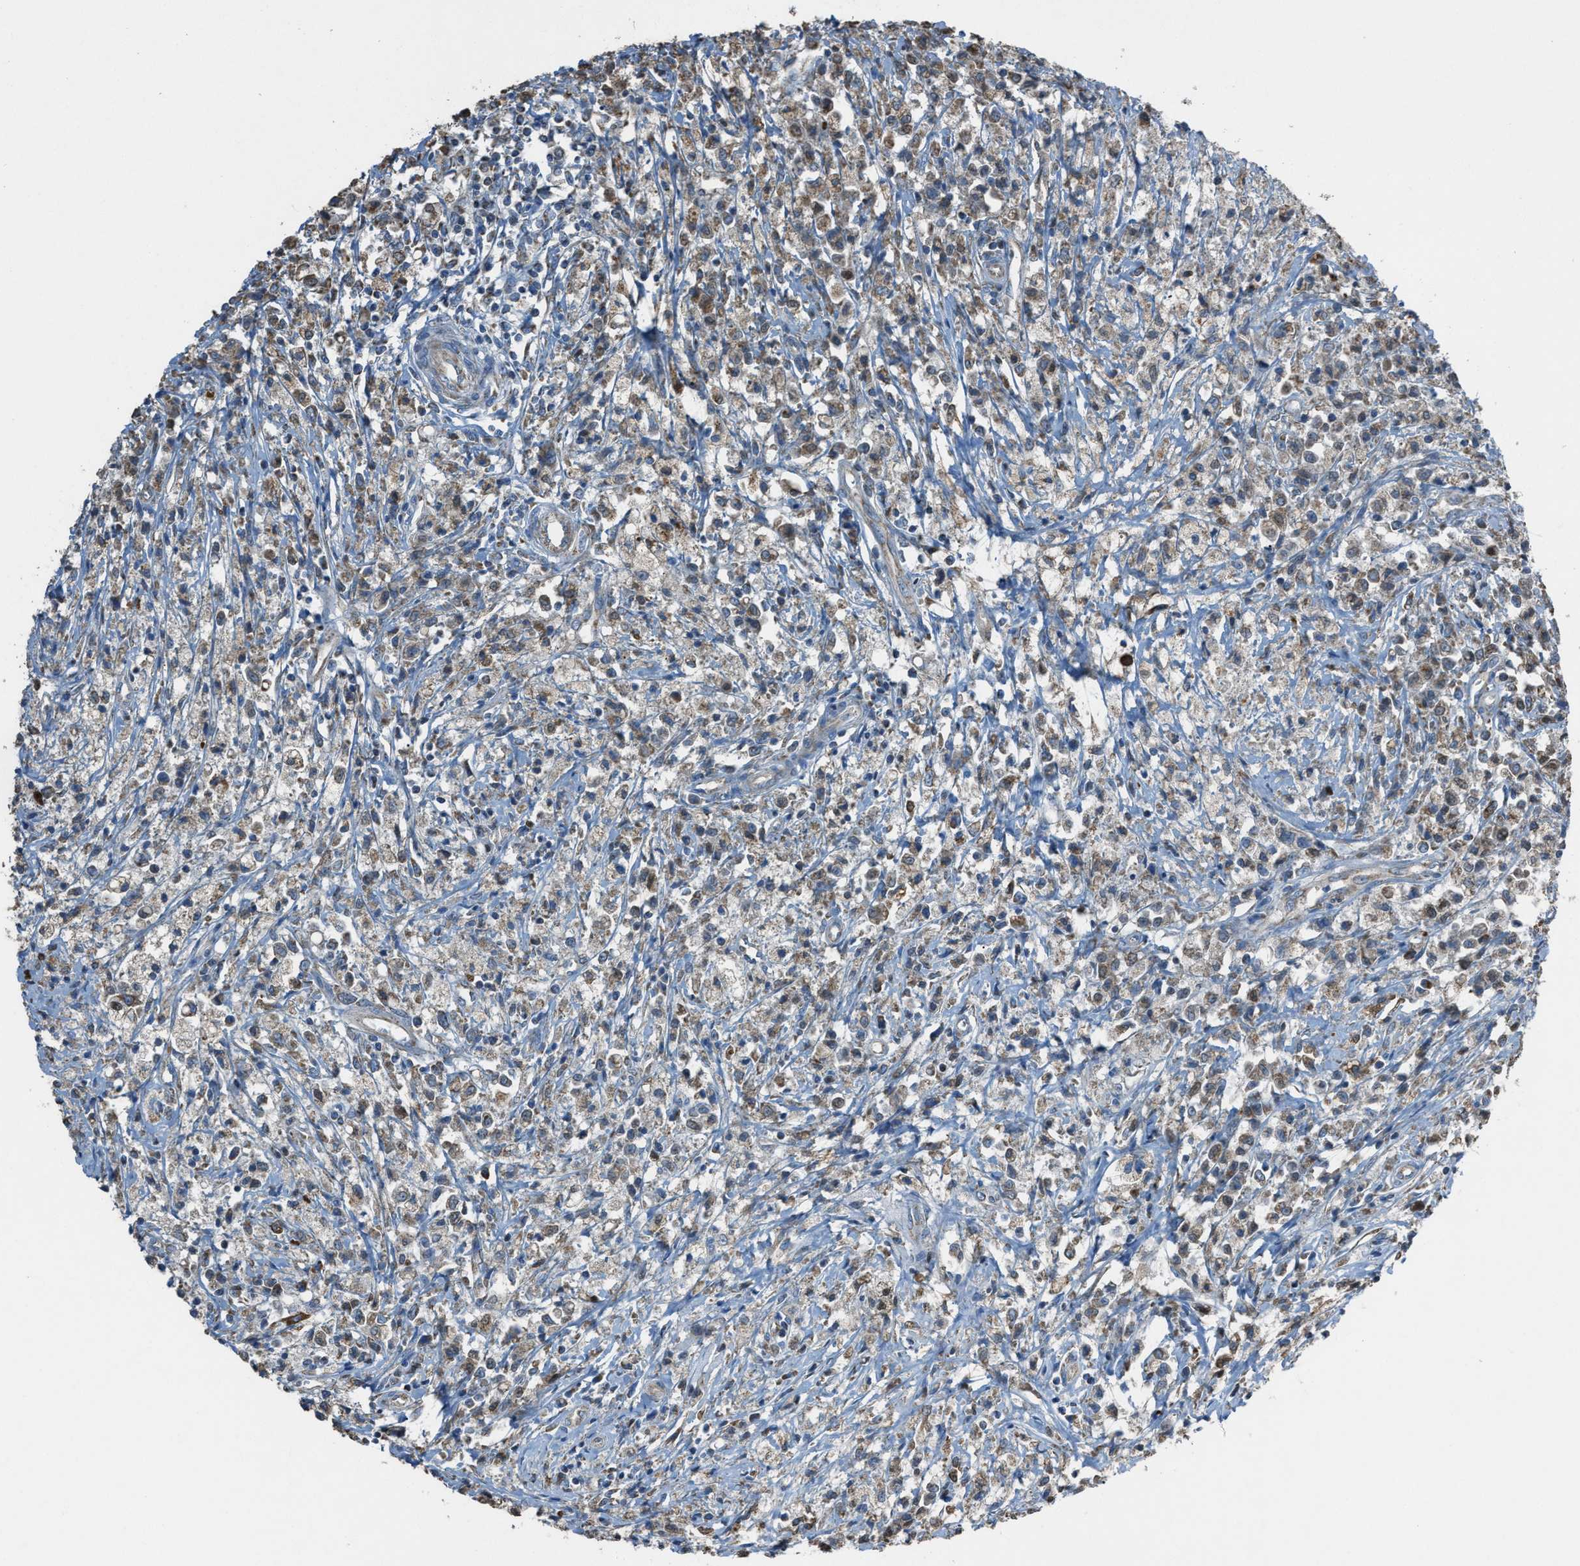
{"staining": {"intensity": "weak", "quantity": ">75%", "location": "cytoplasmic/membranous"}, "tissue": "testis cancer", "cell_type": "Tumor cells", "image_type": "cancer", "snomed": [{"axis": "morphology", "description": "Carcinoma, Embryonal, NOS"}, {"axis": "topography", "description": "Testis"}], "caption": "Immunohistochemical staining of testis cancer exhibits low levels of weak cytoplasmic/membranous protein positivity in about >75% of tumor cells.", "gene": "SLC25A11", "patient": {"sex": "male", "age": 2}}